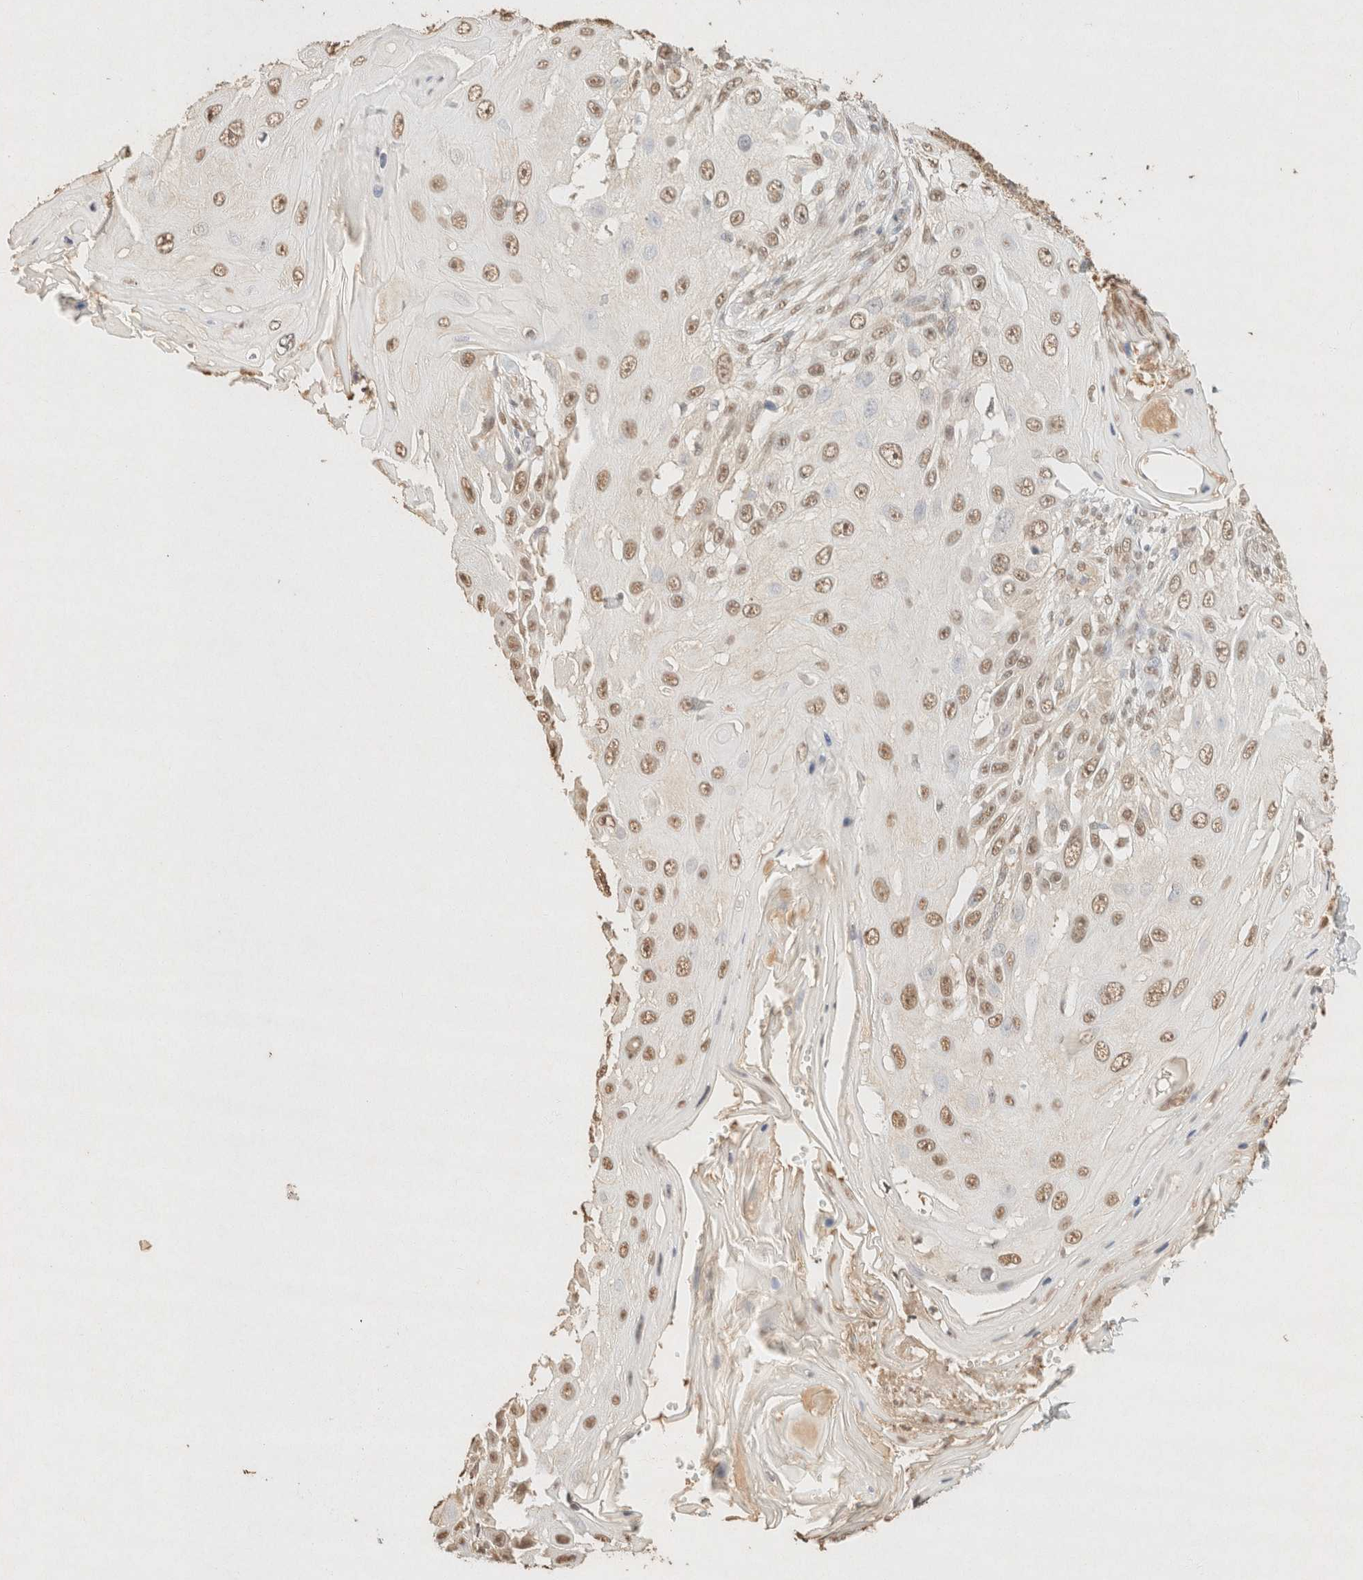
{"staining": {"intensity": "moderate", "quantity": ">75%", "location": "nuclear"}, "tissue": "skin cancer", "cell_type": "Tumor cells", "image_type": "cancer", "snomed": [{"axis": "morphology", "description": "Squamous cell carcinoma, NOS"}, {"axis": "topography", "description": "Skin"}], "caption": "Skin squamous cell carcinoma stained for a protein (brown) exhibits moderate nuclear positive positivity in about >75% of tumor cells.", "gene": "S100A13", "patient": {"sex": "female", "age": 44}}